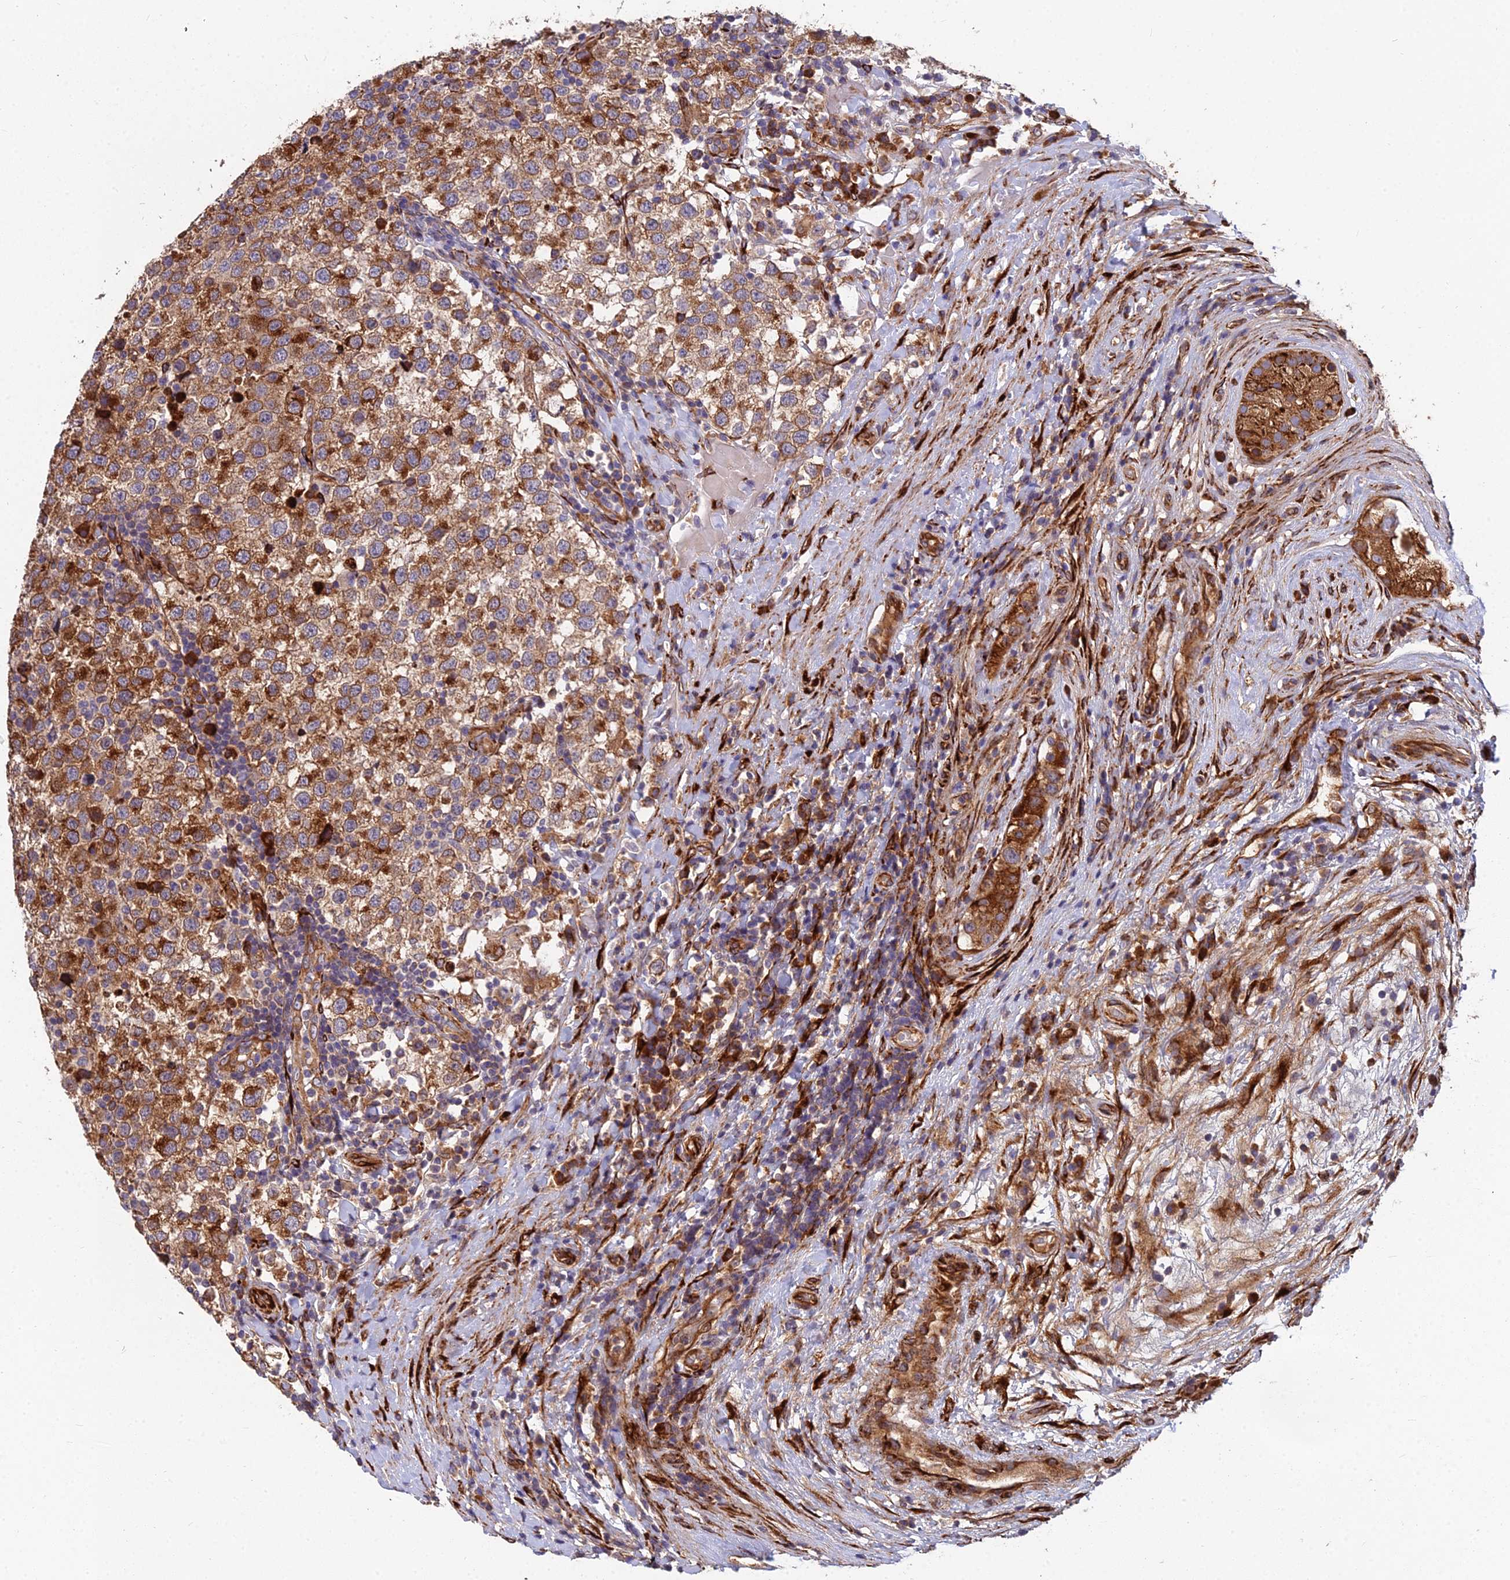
{"staining": {"intensity": "moderate", "quantity": ">75%", "location": "cytoplasmic/membranous"}, "tissue": "testis cancer", "cell_type": "Tumor cells", "image_type": "cancer", "snomed": [{"axis": "morphology", "description": "Seminoma, NOS"}, {"axis": "topography", "description": "Testis"}], "caption": "Immunohistochemical staining of human seminoma (testis) displays moderate cytoplasmic/membranous protein positivity in about >75% of tumor cells.", "gene": "NDUFAF7", "patient": {"sex": "male", "age": 34}}